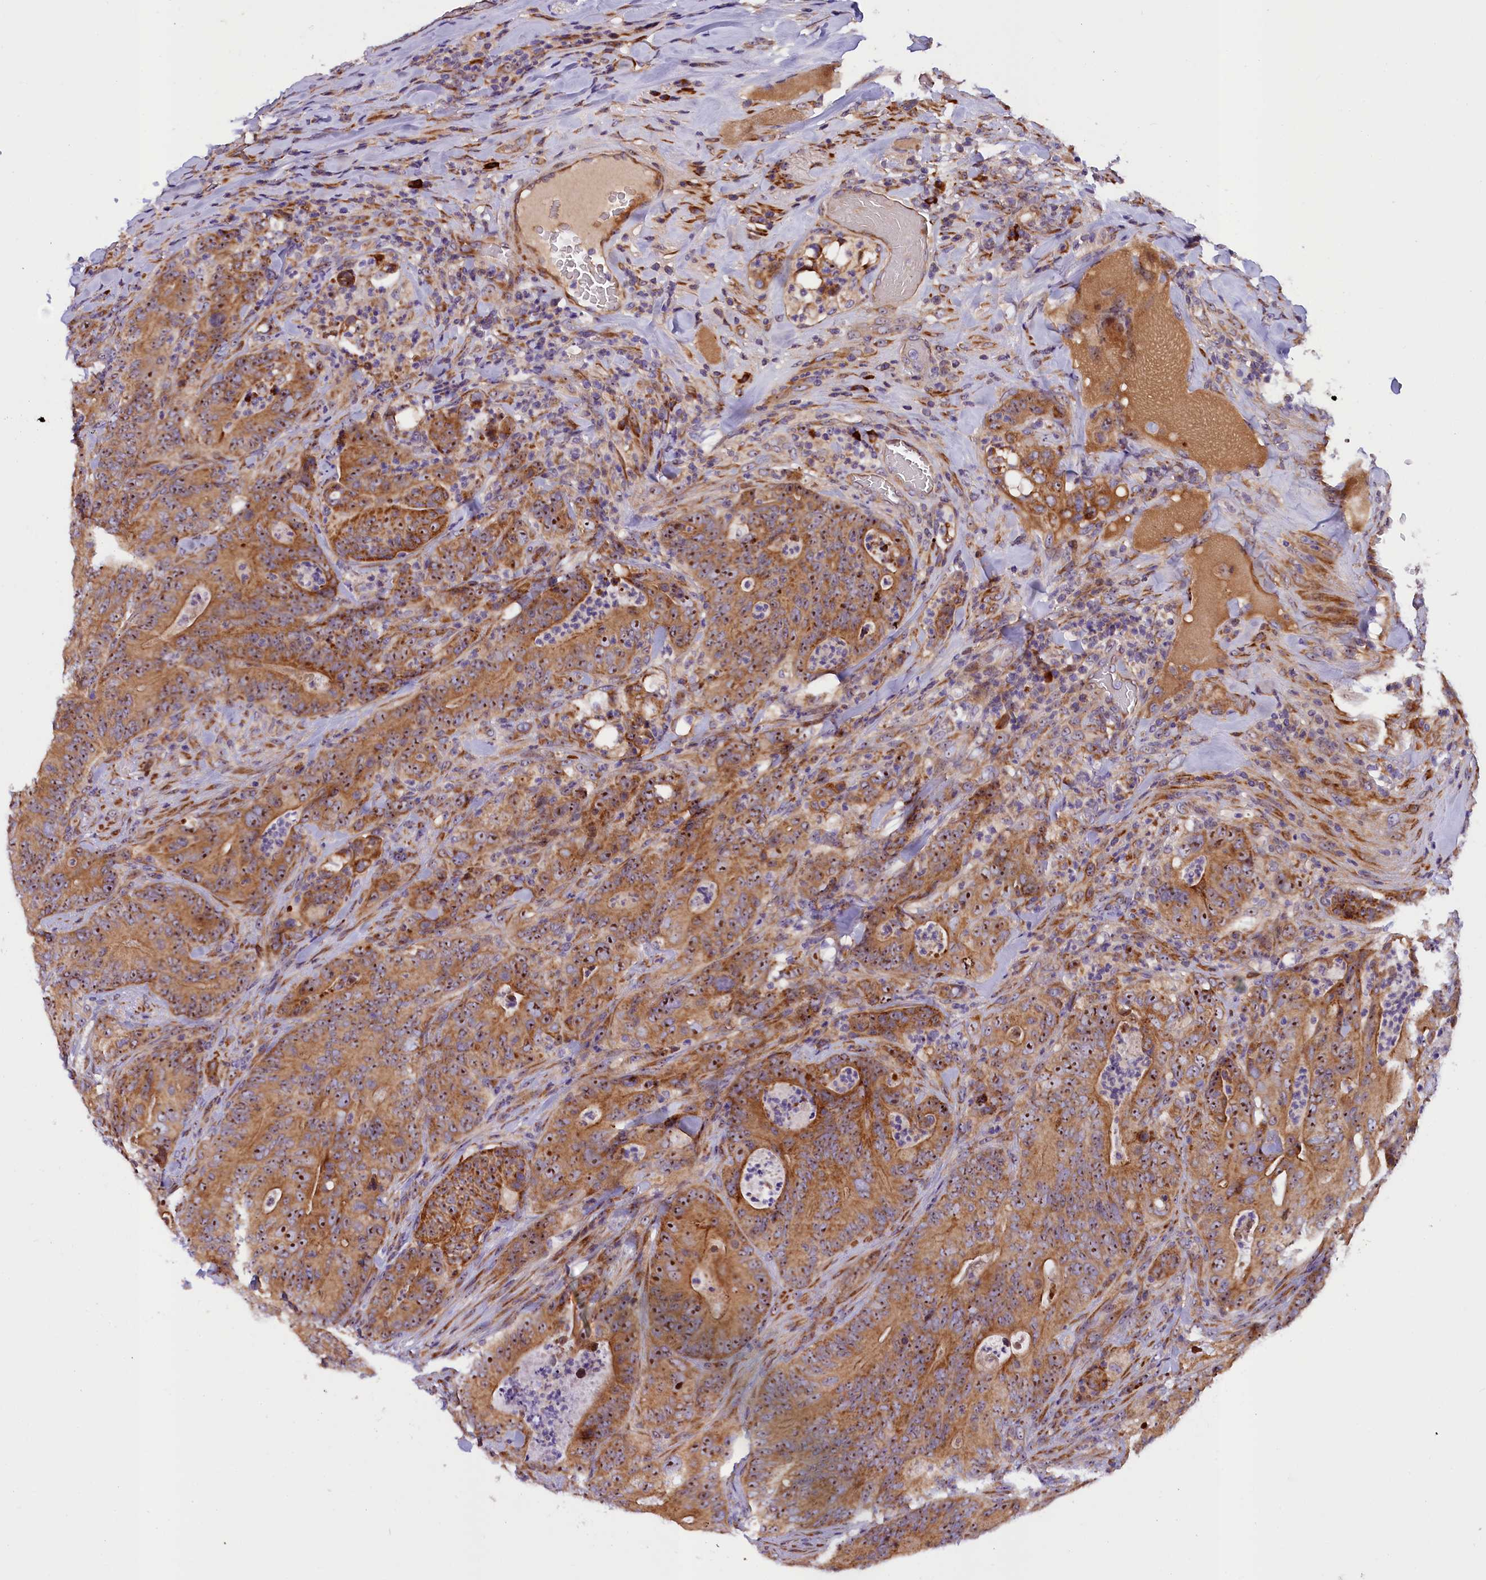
{"staining": {"intensity": "moderate", "quantity": ">75%", "location": "cytoplasmic/membranous,nuclear"}, "tissue": "colorectal cancer", "cell_type": "Tumor cells", "image_type": "cancer", "snomed": [{"axis": "morphology", "description": "Normal tissue, NOS"}, {"axis": "topography", "description": "Colon"}], "caption": "Protein expression analysis of colorectal cancer reveals moderate cytoplasmic/membranous and nuclear staining in about >75% of tumor cells.", "gene": "FRY", "patient": {"sex": "female", "age": 82}}